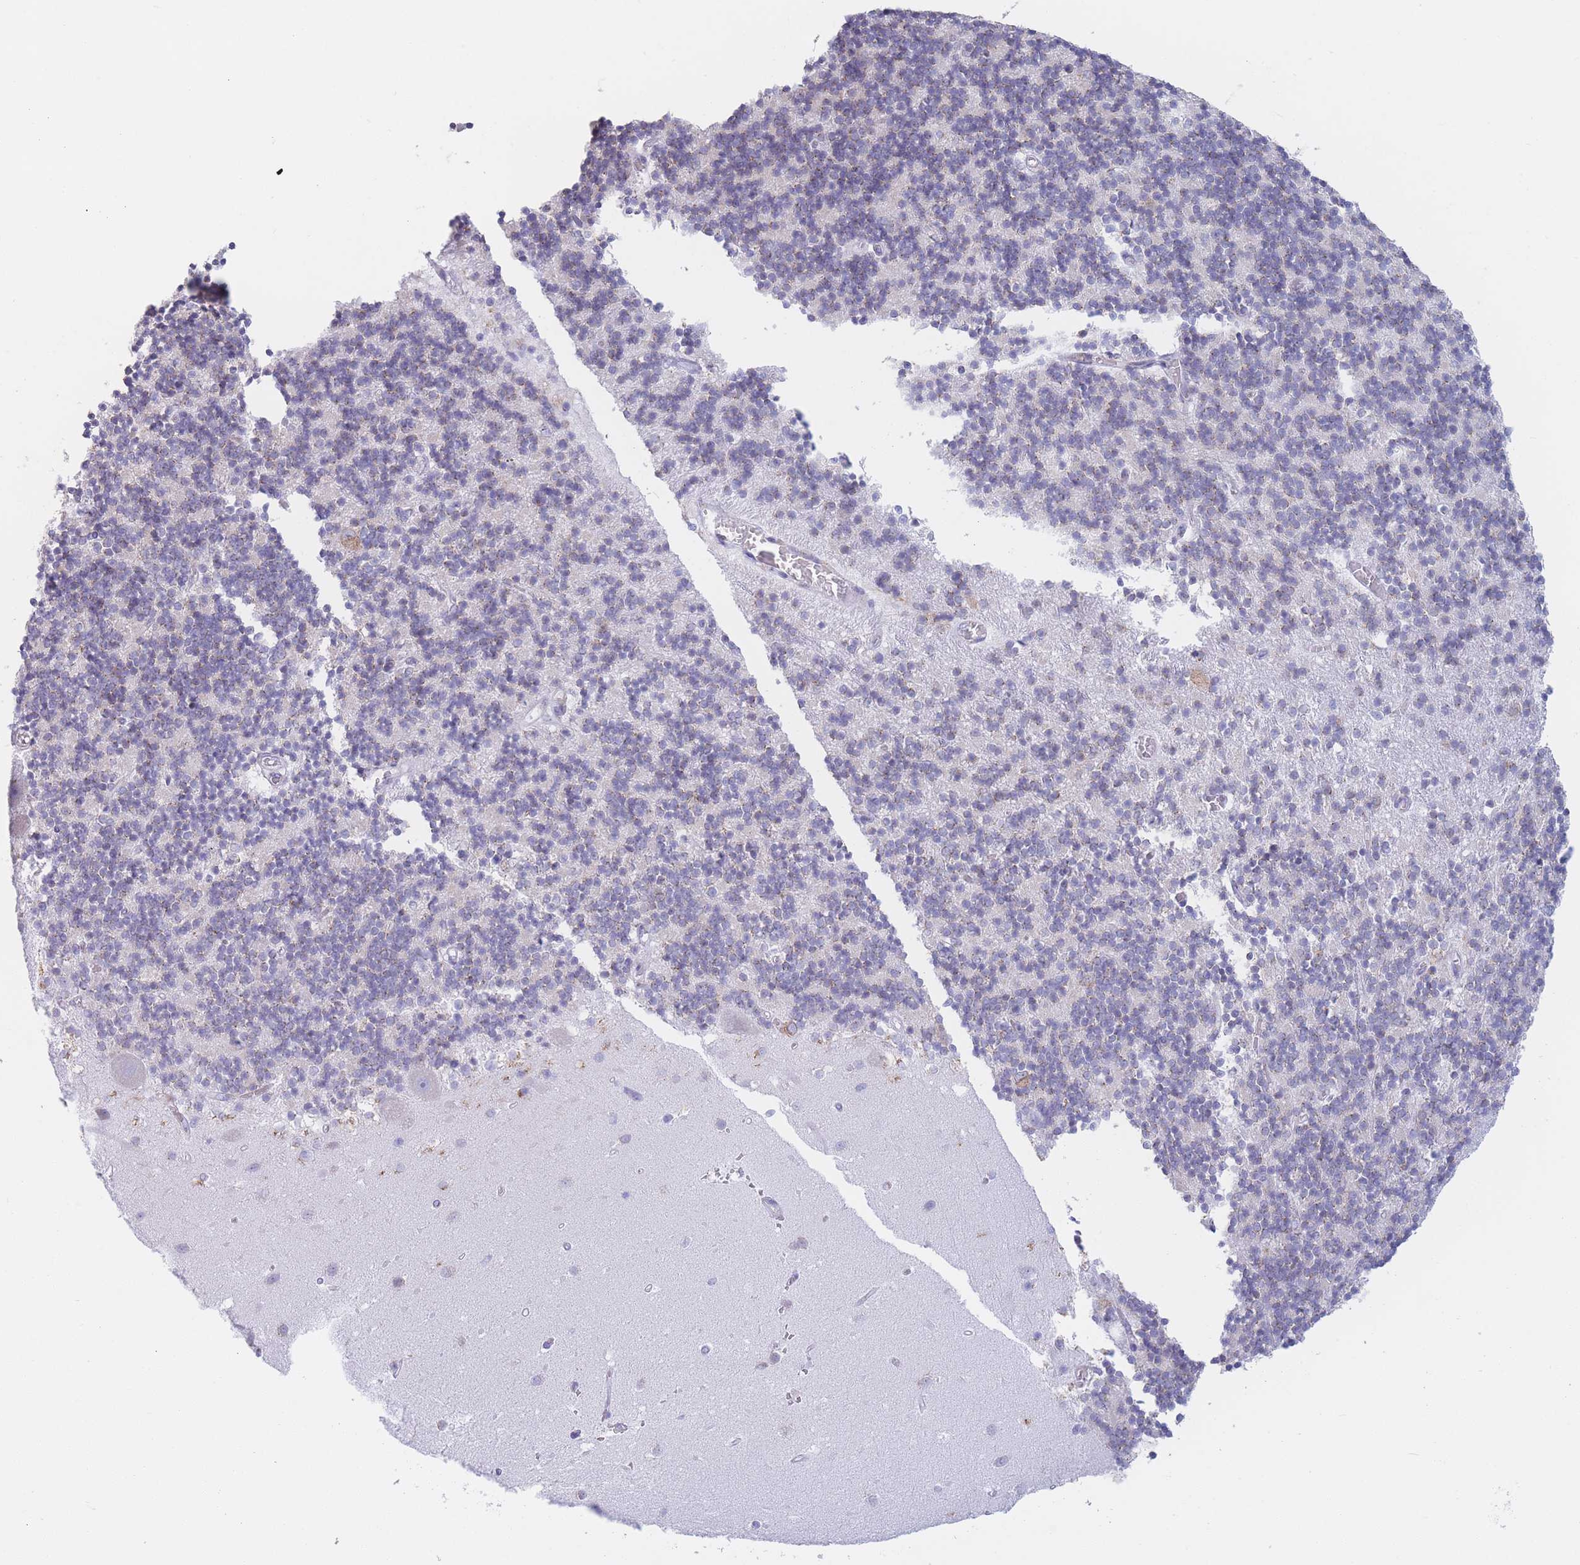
{"staining": {"intensity": "moderate", "quantity": "<25%", "location": "cytoplasmic/membranous"}, "tissue": "cerebellum", "cell_type": "Cells in granular layer", "image_type": "normal", "snomed": [{"axis": "morphology", "description": "Normal tissue, NOS"}, {"axis": "topography", "description": "Cerebellum"}], "caption": "Protein staining exhibits moderate cytoplasmic/membranous expression in approximately <25% of cells in granular layer in normal cerebellum.", "gene": "MRPL30", "patient": {"sex": "male", "age": 54}}